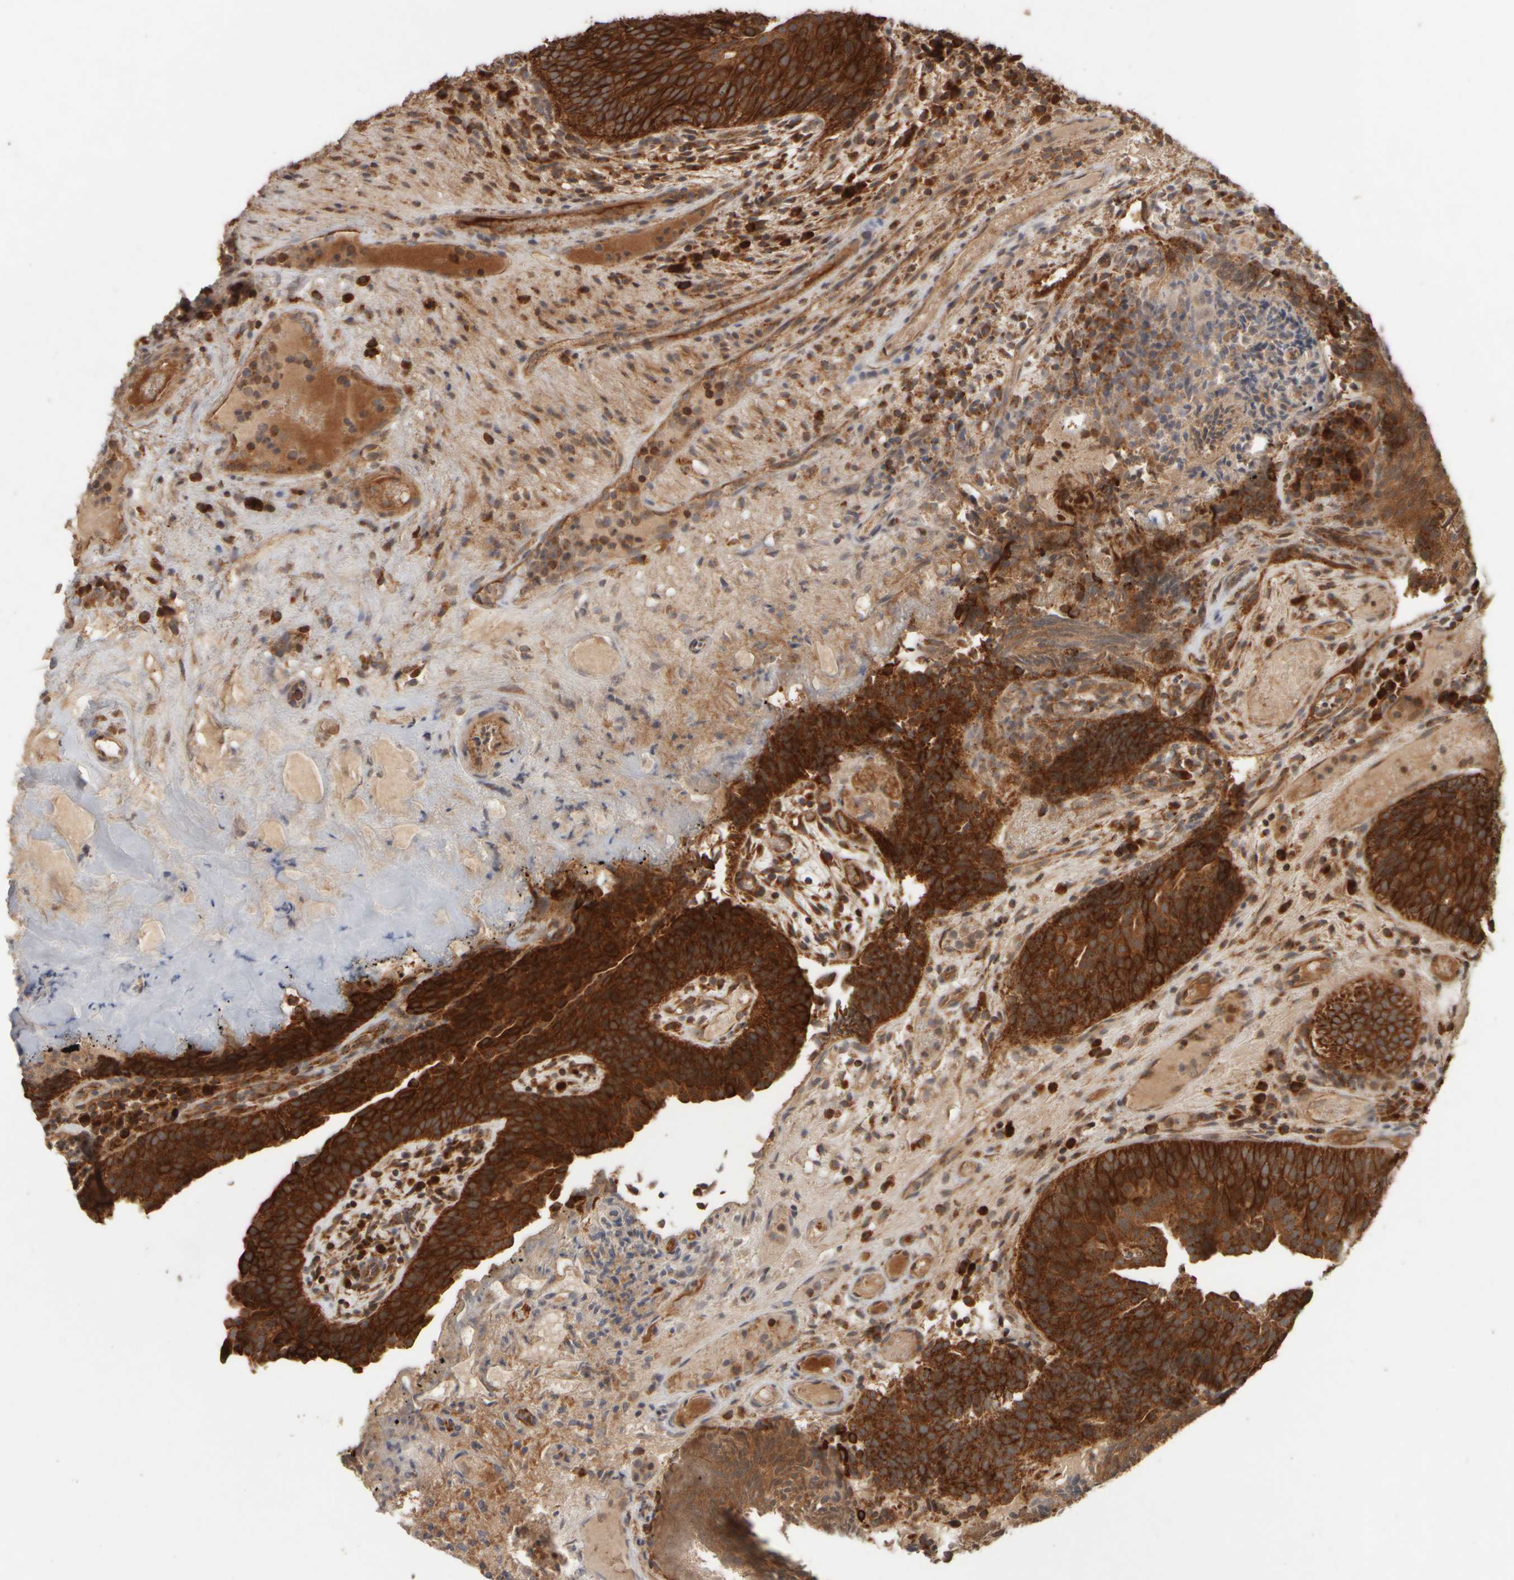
{"staining": {"intensity": "strong", "quantity": ">75%", "location": "cytoplasmic/membranous"}, "tissue": "urothelial cancer", "cell_type": "Tumor cells", "image_type": "cancer", "snomed": [{"axis": "morphology", "description": "Urothelial carcinoma, Low grade"}, {"axis": "topography", "description": "Urinary bladder"}], "caption": "Tumor cells exhibit high levels of strong cytoplasmic/membranous expression in approximately >75% of cells in human urothelial cancer.", "gene": "EIF2B3", "patient": {"sex": "male", "age": 86}}